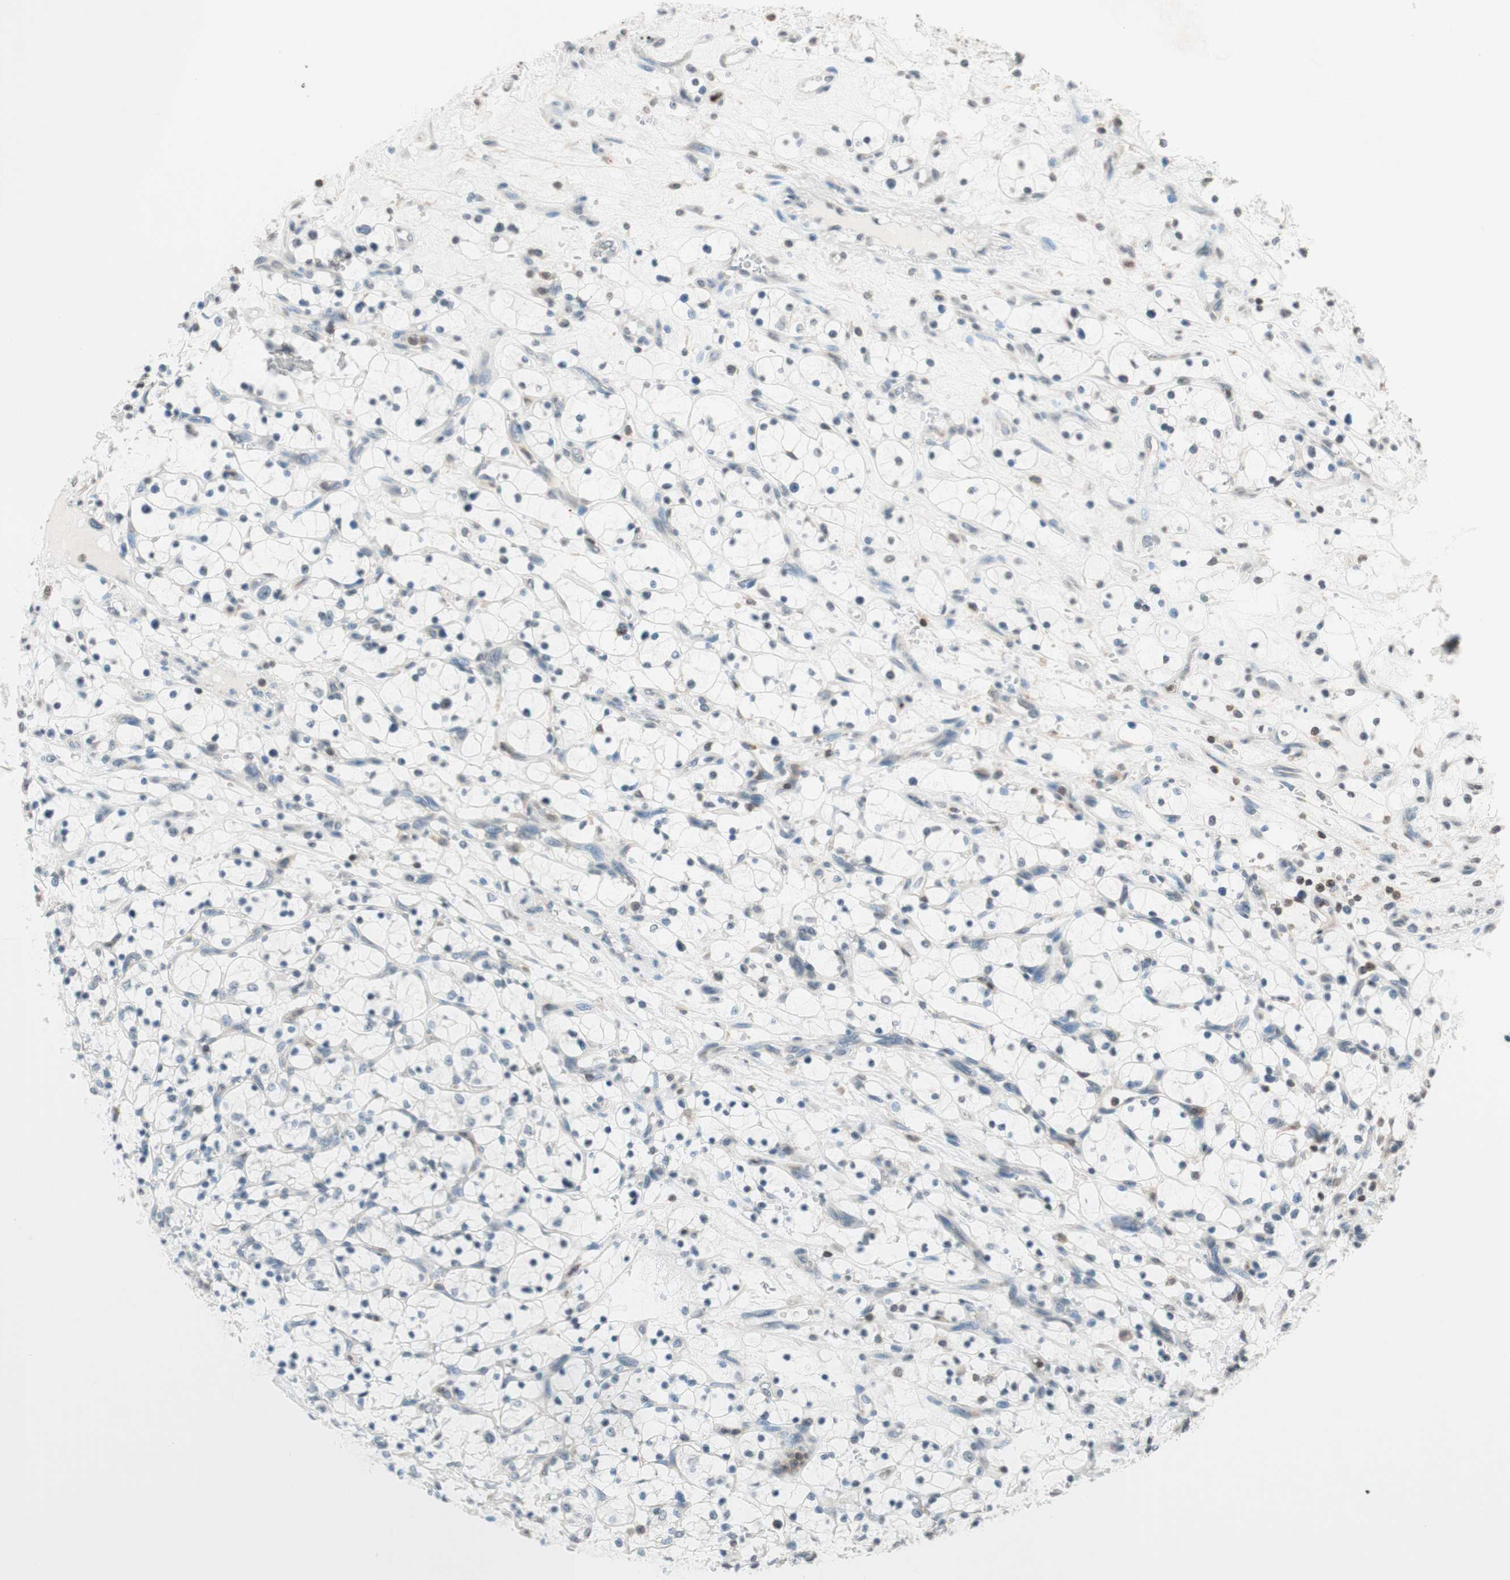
{"staining": {"intensity": "negative", "quantity": "none", "location": "none"}, "tissue": "renal cancer", "cell_type": "Tumor cells", "image_type": "cancer", "snomed": [{"axis": "morphology", "description": "Adenocarcinoma, NOS"}, {"axis": "topography", "description": "Kidney"}], "caption": "DAB (3,3'-diaminobenzidine) immunohistochemical staining of human renal cancer demonstrates no significant staining in tumor cells.", "gene": "WIPF1", "patient": {"sex": "female", "age": 69}}